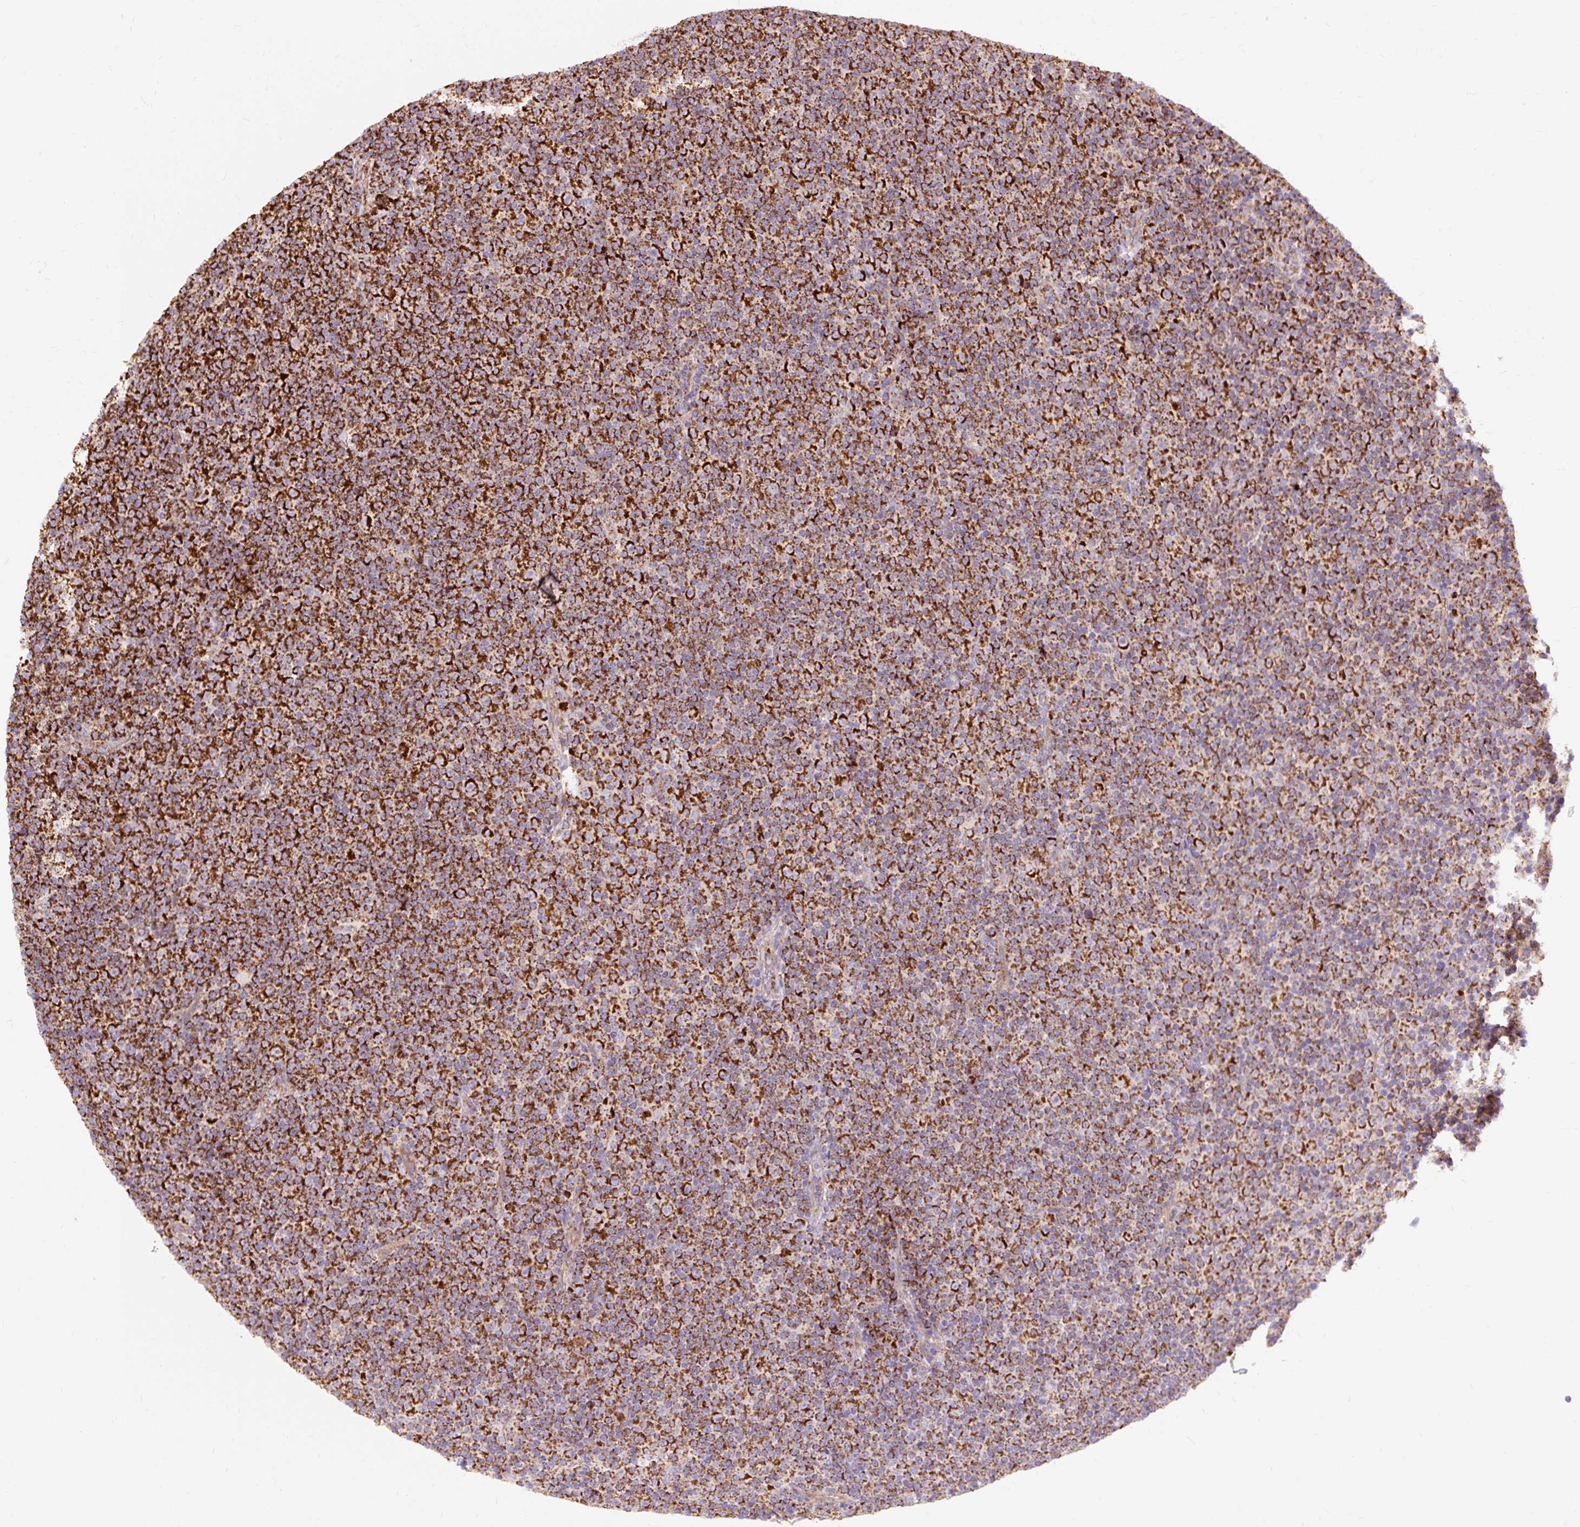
{"staining": {"intensity": "strong", "quantity": ">75%", "location": "cytoplasmic/membranous"}, "tissue": "lymphoma", "cell_type": "Tumor cells", "image_type": "cancer", "snomed": [{"axis": "morphology", "description": "Malignant lymphoma, non-Hodgkin's type, Low grade"}, {"axis": "topography", "description": "Lymph node"}], "caption": "This photomicrograph shows immunohistochemistry staining of lymphoma, with high strong cytoplasmic/membranous positivity in approximately >75% of tumor cells.", "gene": "CEP290", "patient": {"sex": "female", "age": 67}}